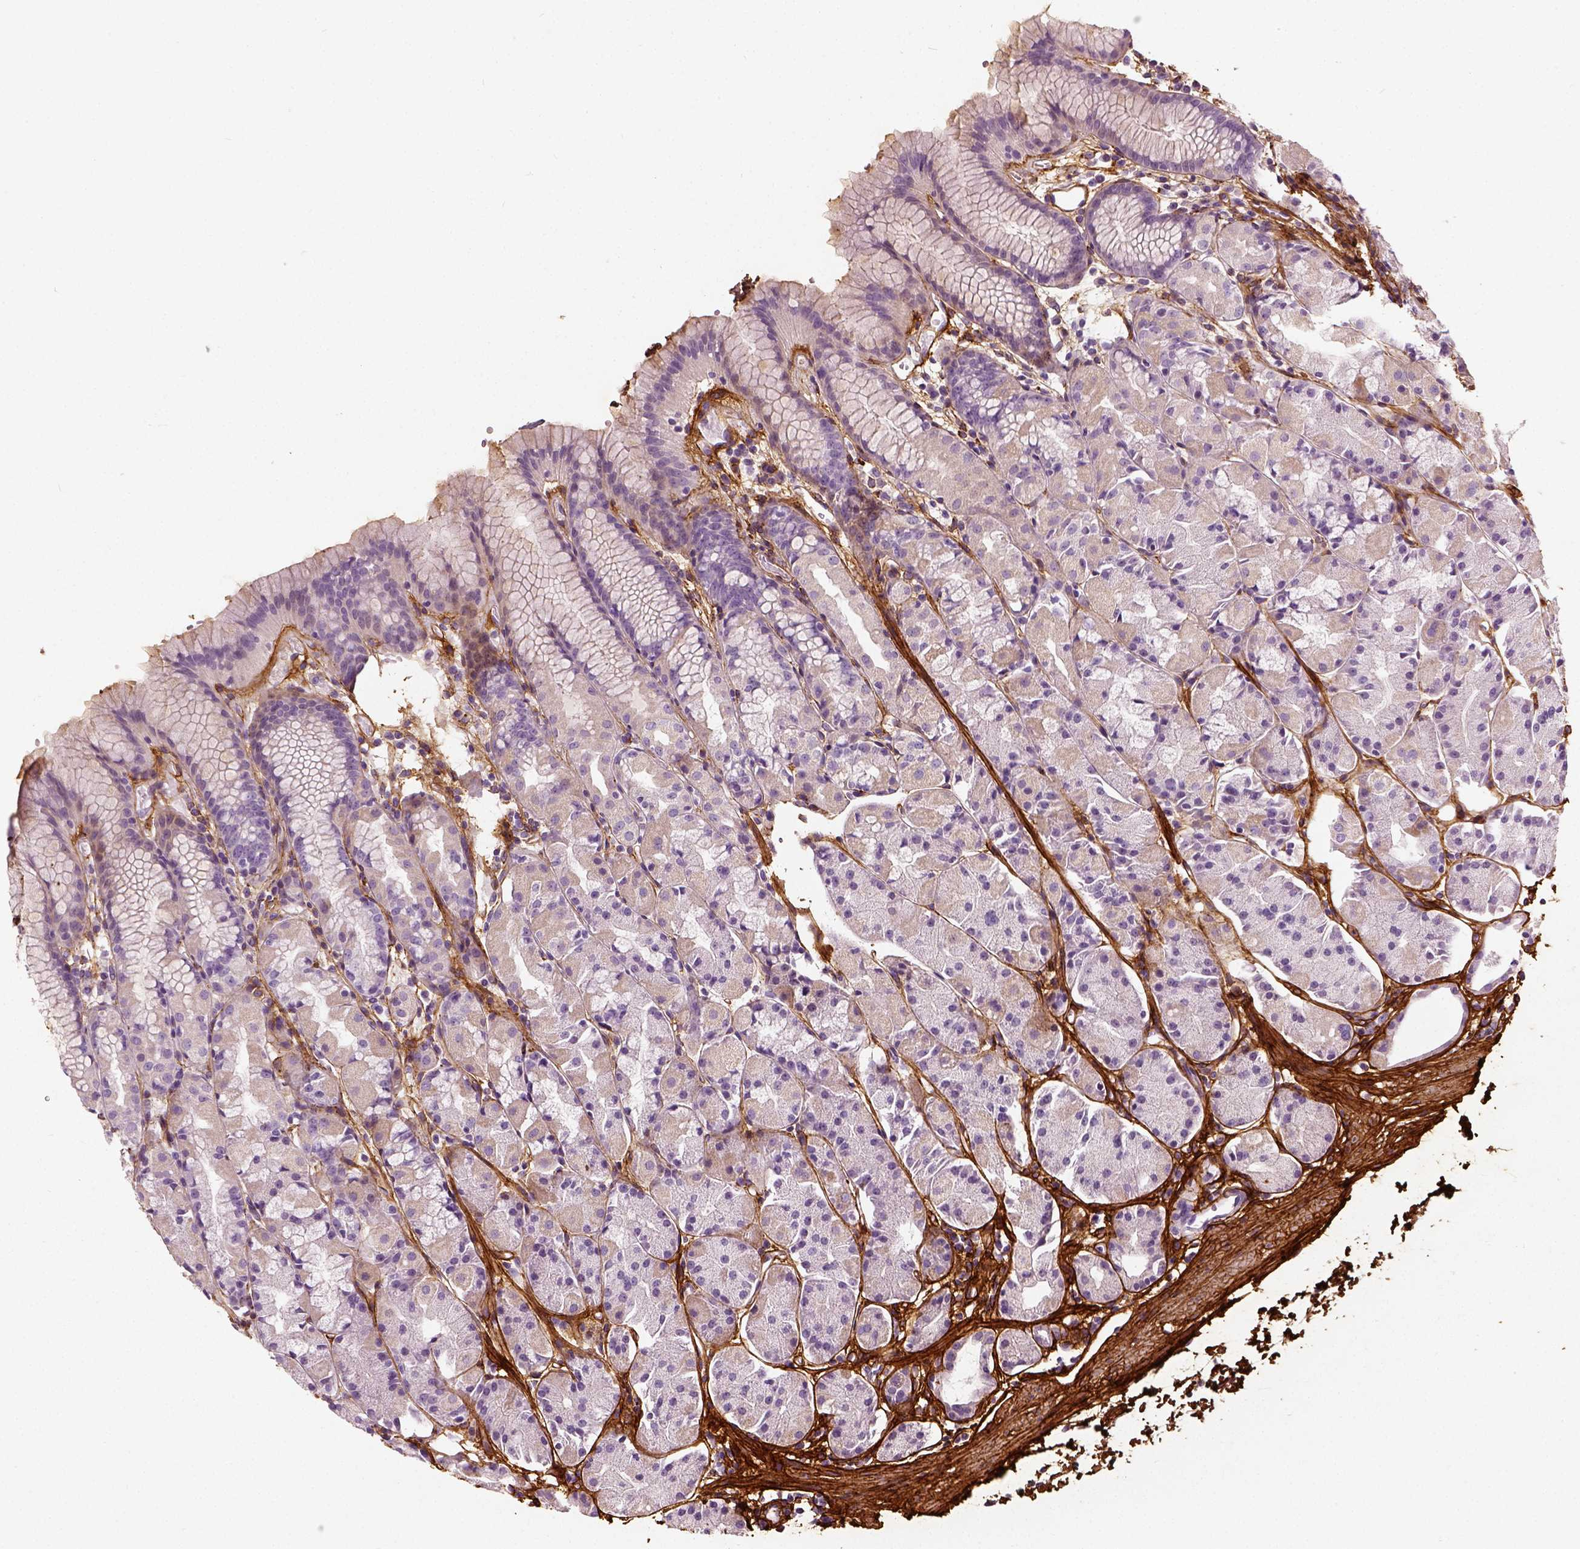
{"staining": {"intensity": "negative", "quantity": "none", "location": "none"}, "tissue": "stomach", "cell_type": "Glandular cells", "image_type": "normal", "snomed": [{"axis": "morphology", "description": "Normal tissue, NOS"}, {"axis": "topography", "description": "Stomach, upper"}], "caption": "This is an IHC image of benign stomach. There is no positivity in glandular cells.", "gene": "COL6A2", "patient": {"sex": "male", "age": 47}}